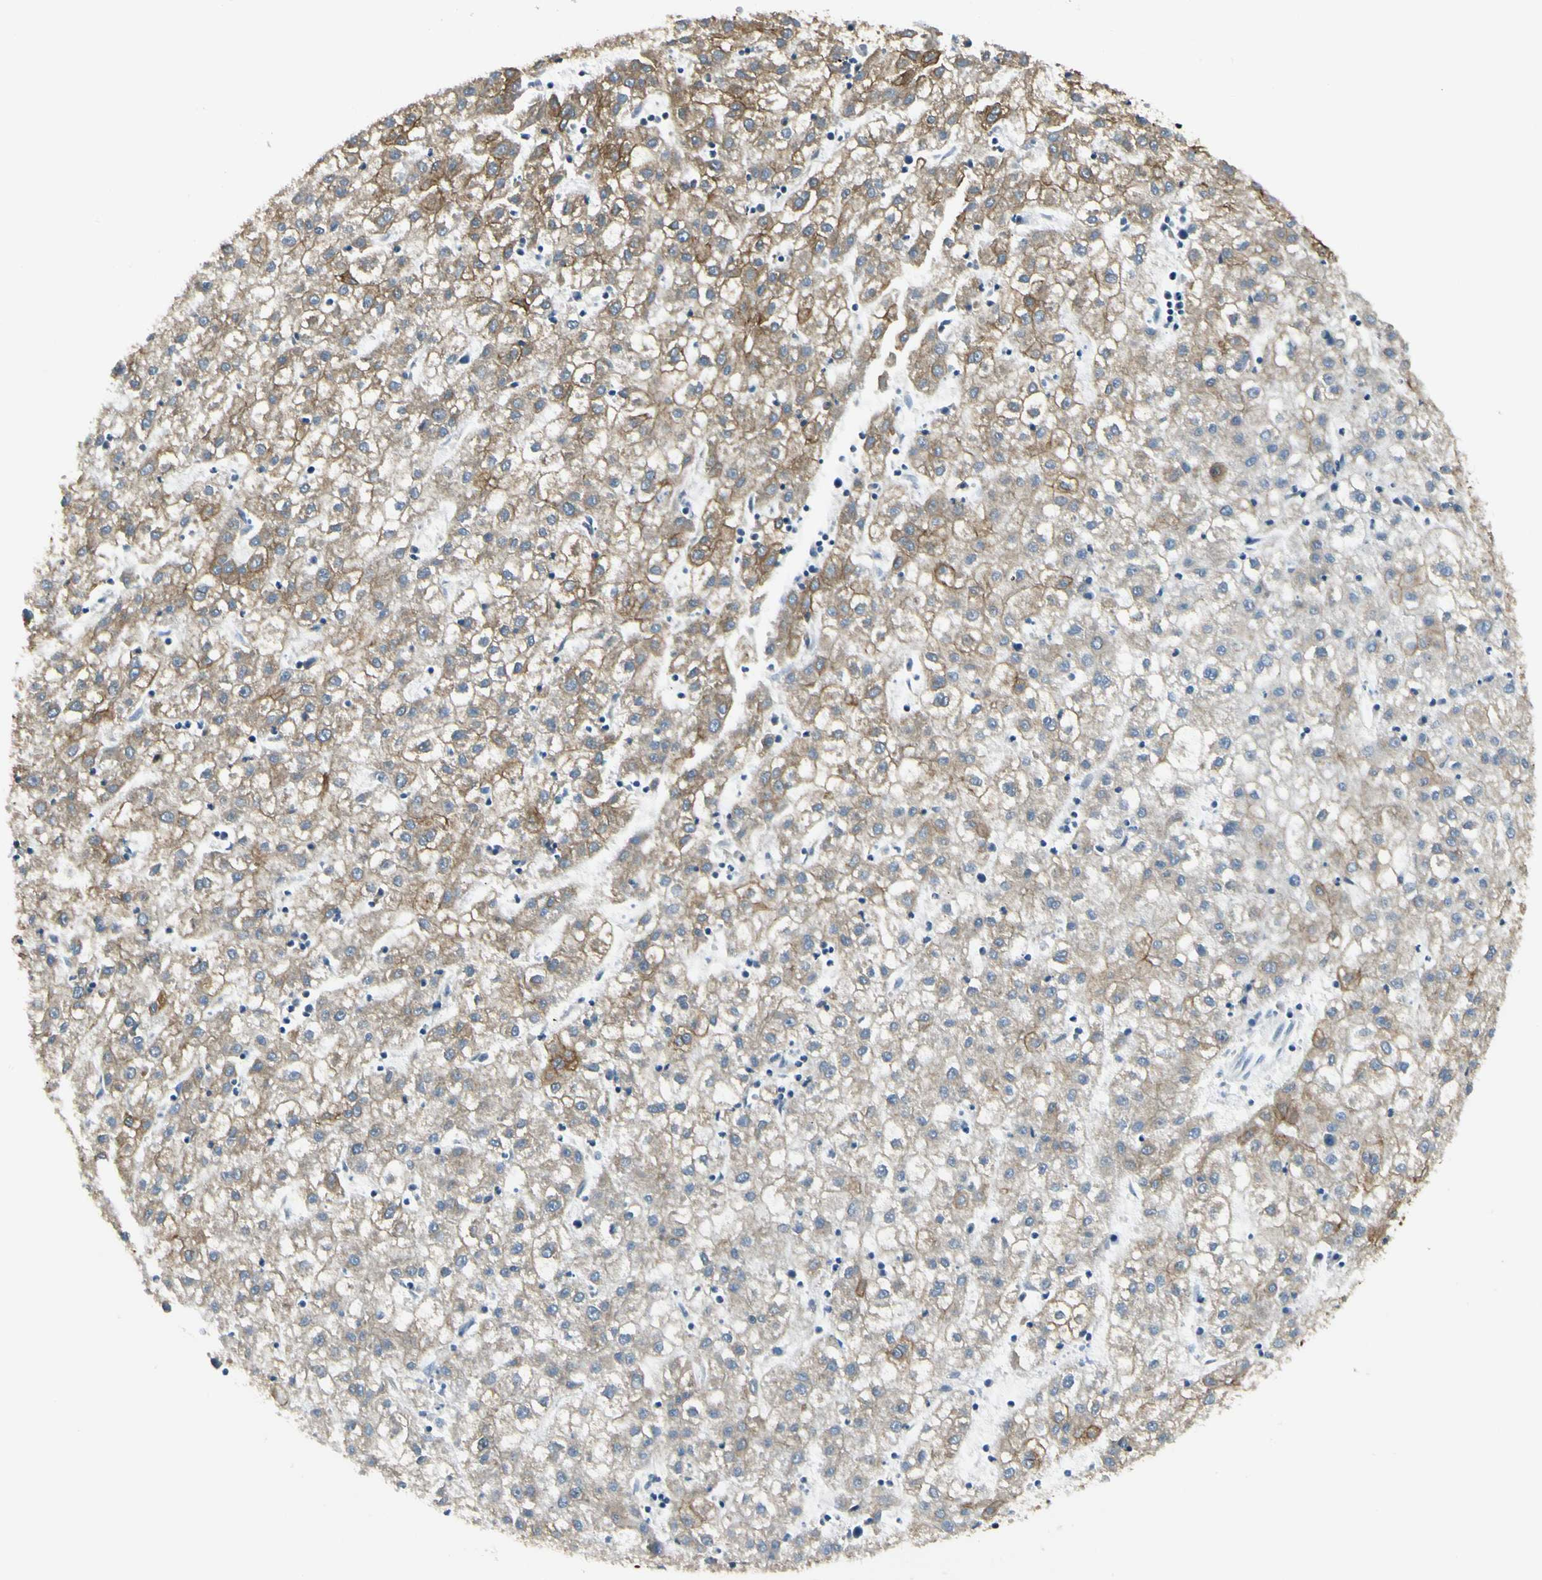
{"staining": {"intensity": "moderate", "quantity": ">75%", "location": "cytoplasmic/membranous"}, "tissue": "liver cancer", "cell_type": "Tumor cells", "image_type": "cancer", "snomed": [{"axis": "morphology", "description": "Carcinoma, Hepatocellular, NOS"}, {"axis": "topography", "description": "Liver"}], "caption": "Liver cancer stained with a protein marker reveals moderate staining in tumor cells.", "gene": "ATXN1", "patient": {"sex": "male", "age": 72}}